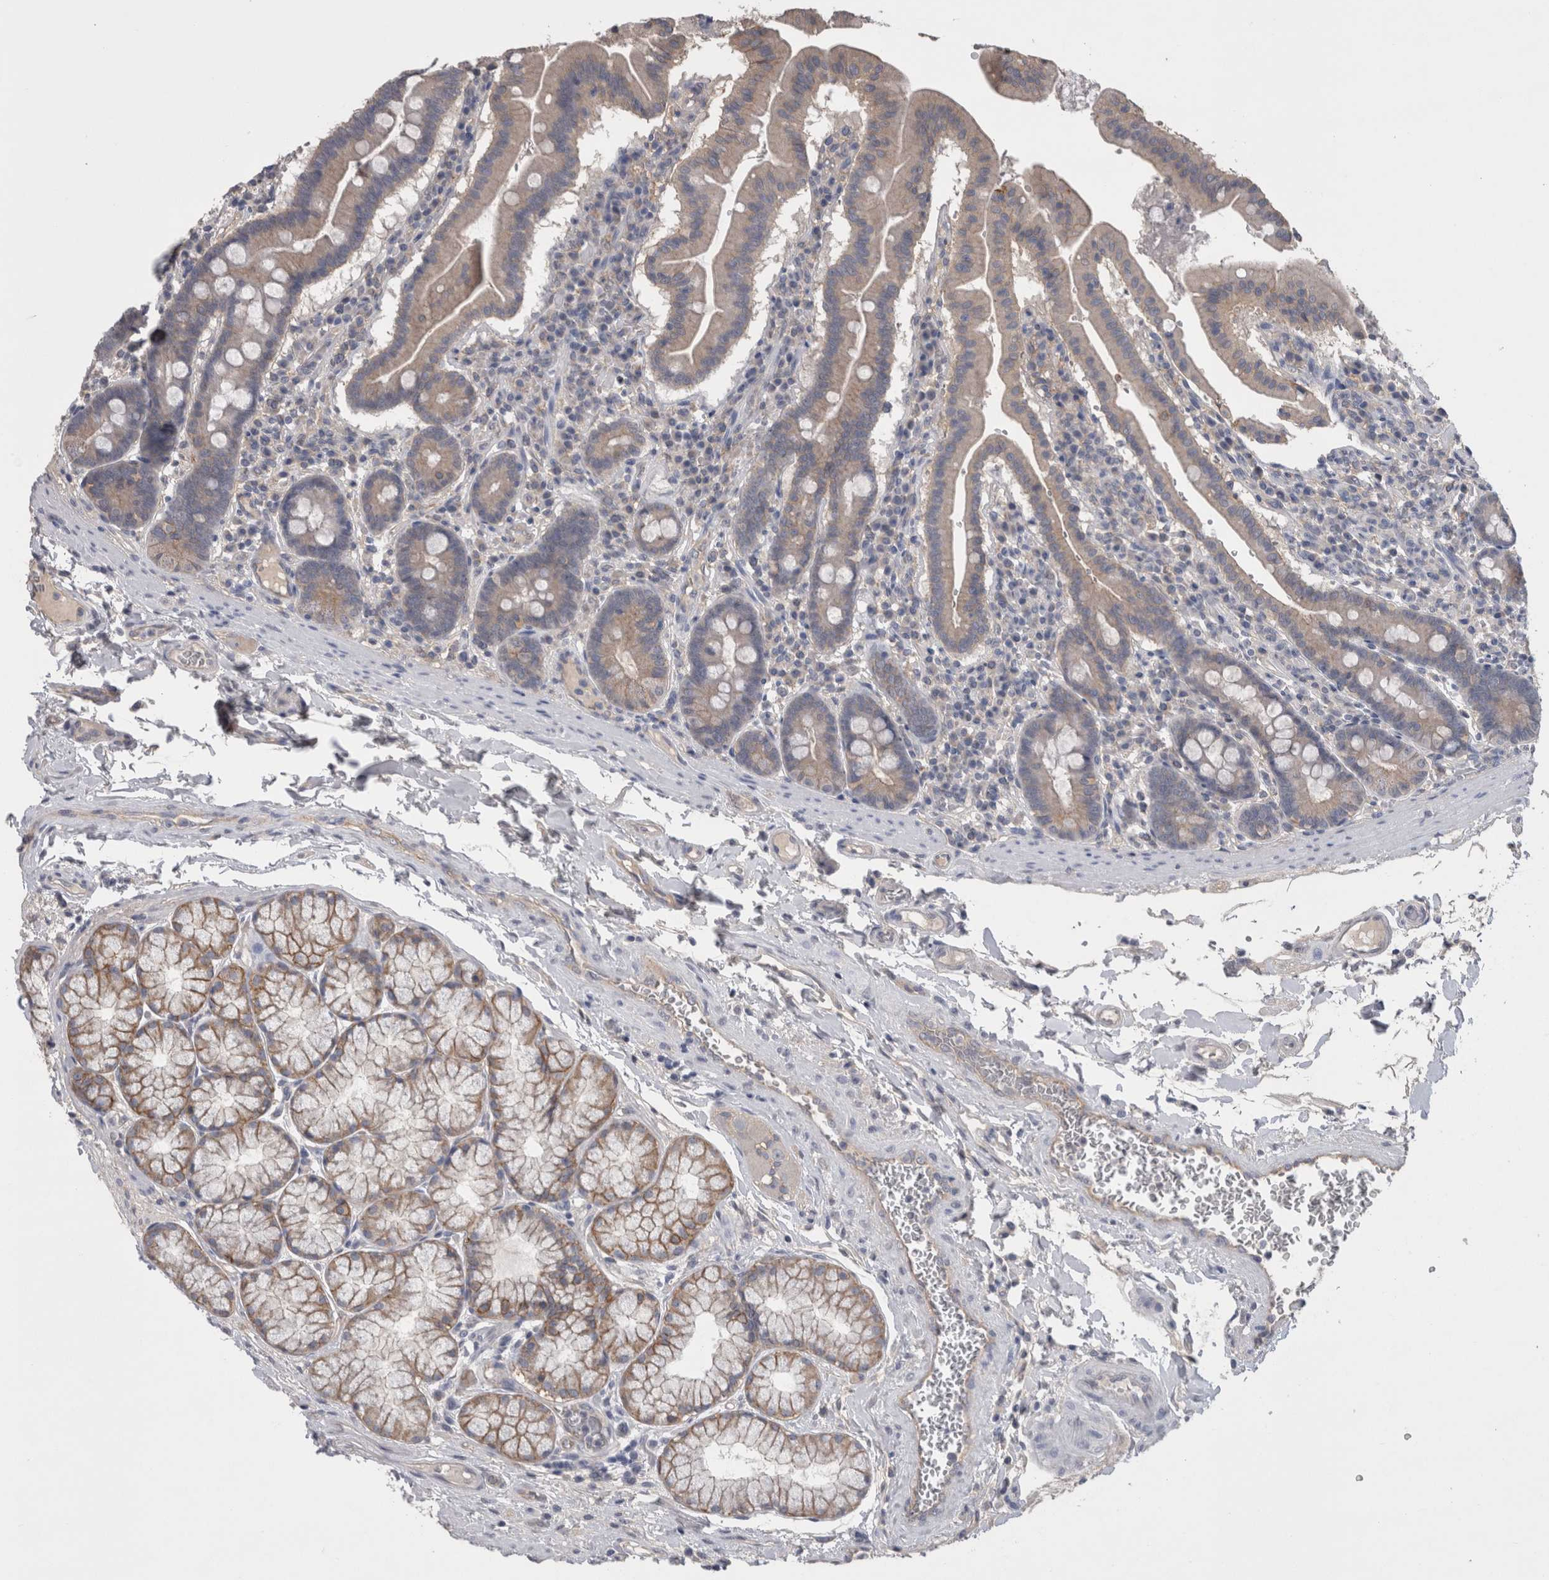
{"staining": {"intensity": "moderate", "quantity": ">75%", "location": "cytoplasmic/membranous"}, "tissue": "duodenum", "cell_type": "Glandular cells", "image_type": "normal", "snomed": [{"axis": "morphology", "description": "Normal tissue, NOS"}, {"axis": "morphology", "description": "Adenocarcinoma, NOS"}, {"axis": "topography", "description": "Pancreas"}, {"axis": "topography", "description": "Duodenum"}], "caption": "Immunohistochemistry (DAB (3,3'-diaminobenzidine)) staining of unremarkable human duodenum displays moderate cytoplasmic/membranous protein staining in approximately >75% of glandular cells. The protein of interest is shown in brown color, while the nuclei are stained blue.", "gene": "NECTIN2", "patient": {"sex": "male", "age": 50}}